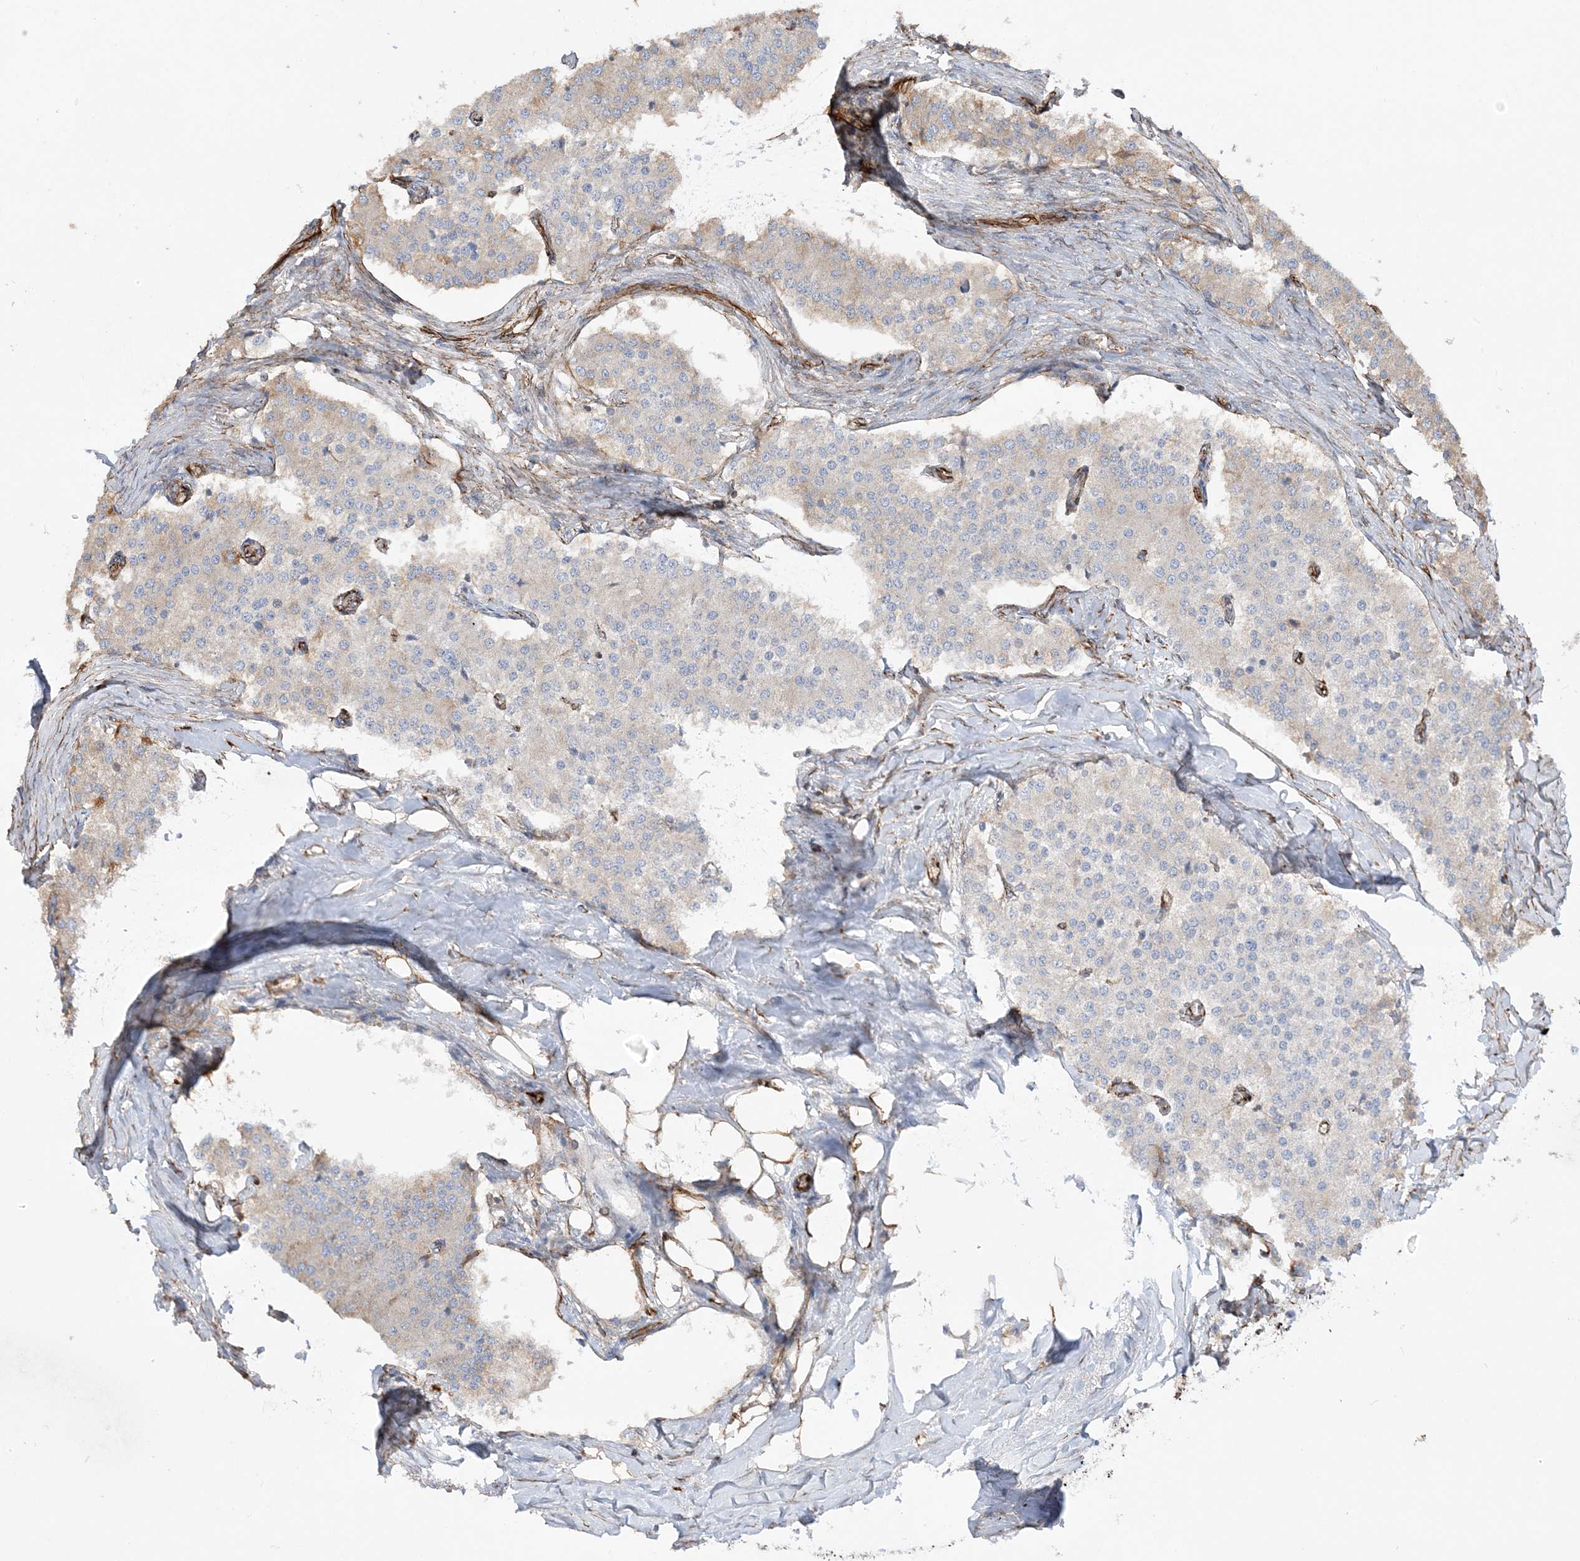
{"staining": {"intensity": "weak", "quantity": "<25%", "location": "cytoplasmic/membranous"}, "tissue": "carcinoid", "cell_type": "Tumor cells", "image_type": "cancer", "snomed": [{"axis": "morphology", "description": "Carcinoid, malignant, NOS"}, {"axis": "topography", "description": "Colon"}], "caption": "Tumor cells show no significant protein positivity in malignant carcinoid.", "gene": "SCLT1", "patient": {"sex": "female", "age": 52}}